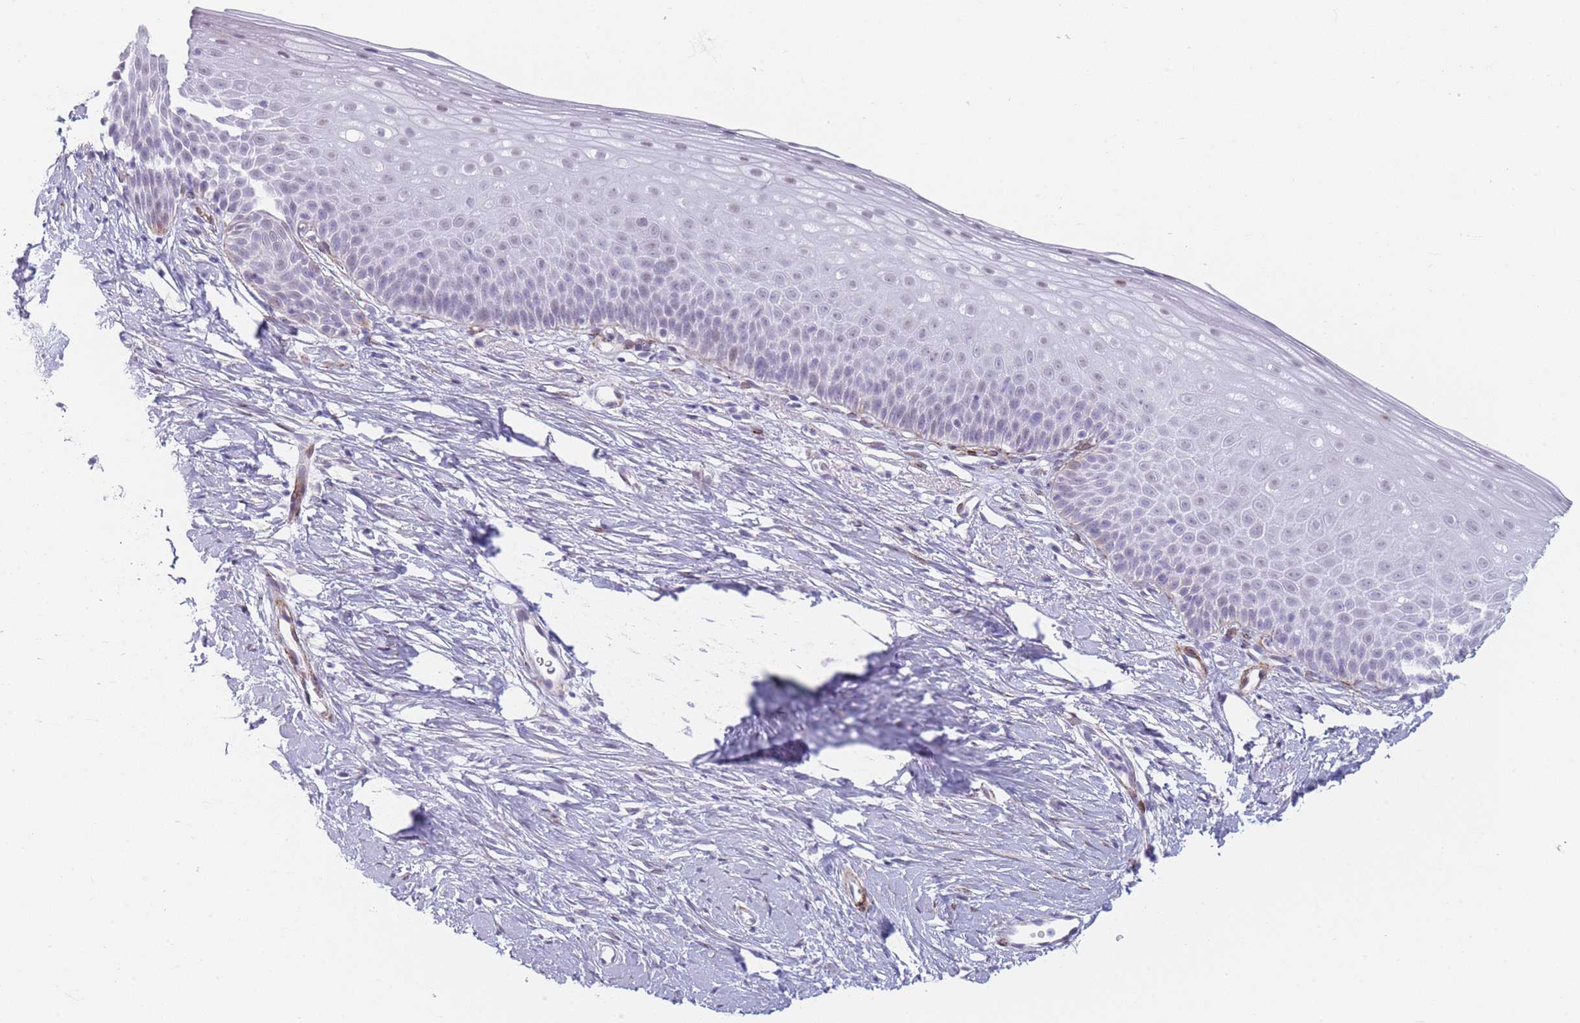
{"staining": {"intensity": "strong", "quantity": "<25%", "location": "cytoplasmic/membranous"}, "tissue": "cervix", "cell_type": "Glandular cells", "image_type": "normal", "snomed": [{"axis": "morphology", "description": "Normal tissue, NOS"}, {"axis": "topography", "description": "Cervix"}], "caption": "Immunohistochemical staining of benign cervix shows <25% levels of strong cytoplasmic/membranous protein positivity in approximately <25% of glandular cells.", "gene": "IFNA10", "patient": {"sex": "female", "age": 57}}